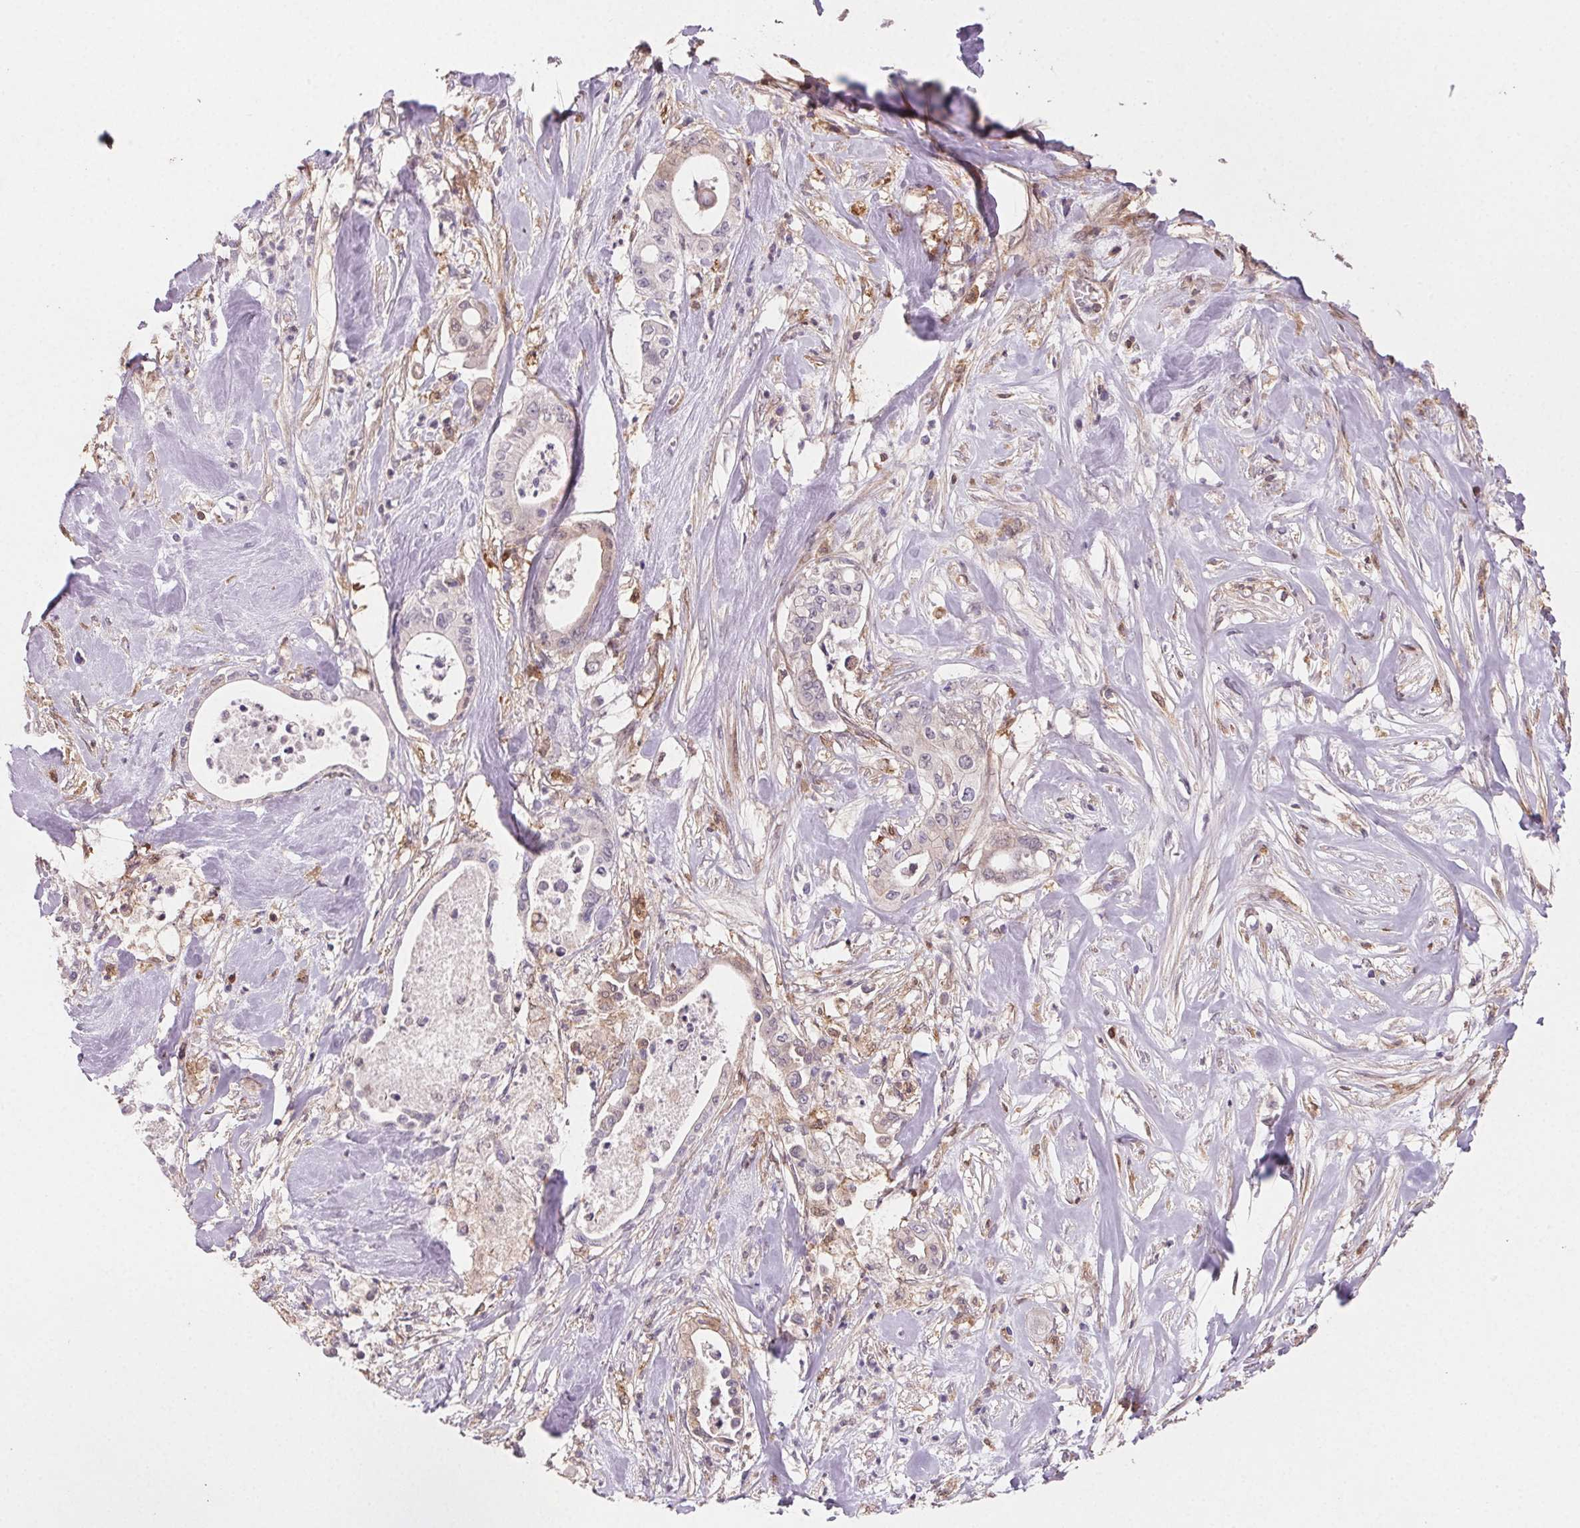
{"staining": {"intensity": "weak", "quantity": "<25%", "location": "cytoplasmic/membranous"}, "tissue": "pancreatic cancer", "cell_type": "Tumor cells", "image_type": "cancer", "snomed": [{"axis": "morphology", "description": "Adenocarcinoma, NOS"}, {"axis": "topography", "description": "Pancreas"}], "caption": "This is an immunohistochemistry micrograph of pancreatic adenocarcinoma. There is no positivity in tumor cells.", "gene": "GBP1", "patient": {"sex": "male", "age": 71}}